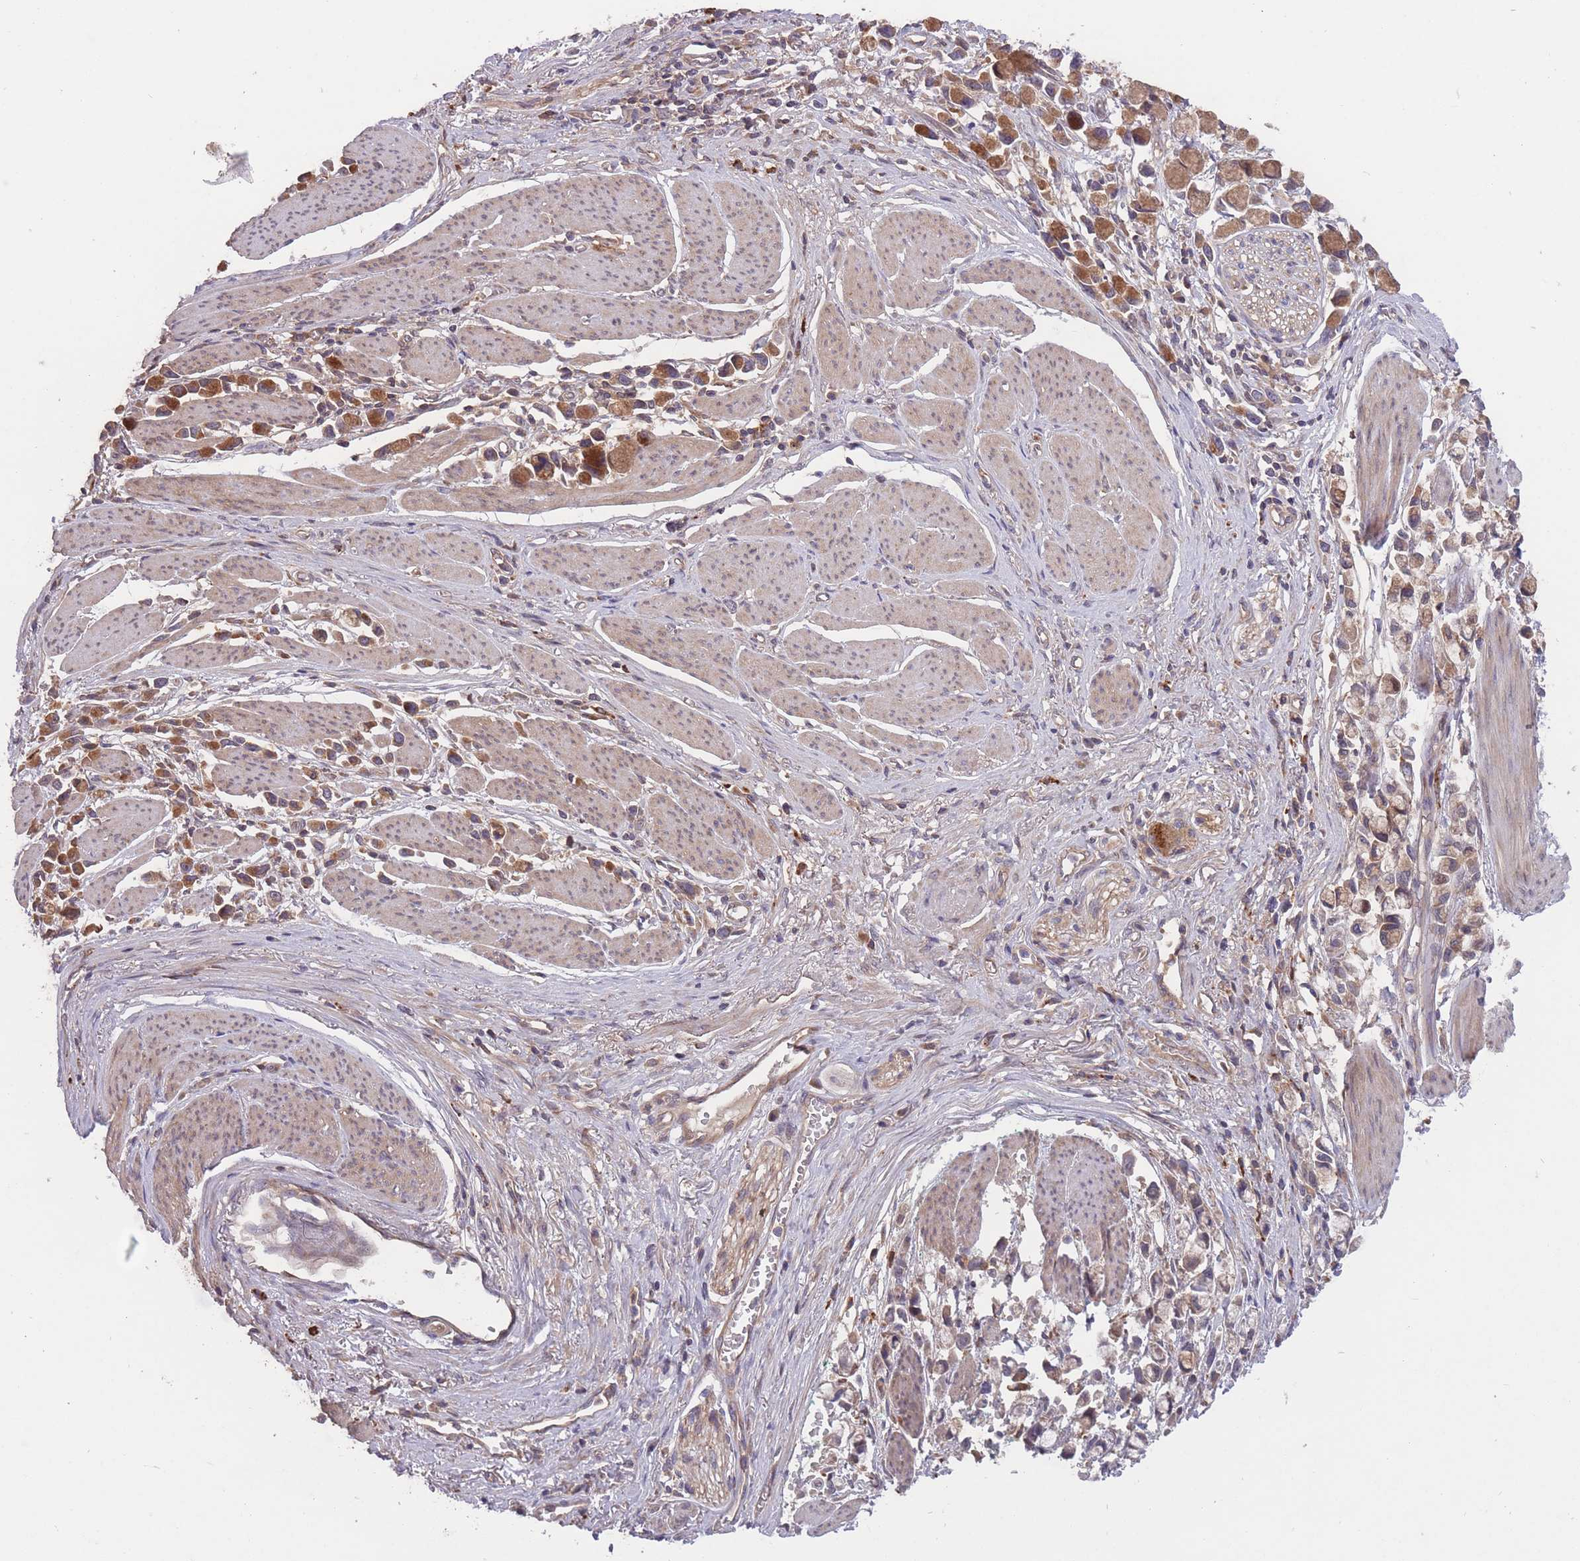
{"staining": {"intensity": "strong", "quantity": ">75%", "location": "cytoplasmic/membranous"}, "tissue": "stomach cancer", "cell_type": "Tumor cells", "image_type": "cancer", "snomed": [{"axis": "morphology", "description": "Adenocarcinoma, NOS"}, {"axis": "topography", "description": "Stomach"}], "caption": "Strong cytoplasmic/membranous positivity is appreciated in approximately >75% of tumor cells in stomach adenocarcinoma.", "gene": "ITPKC", "patient": {"sex": "female", "age": 81}}